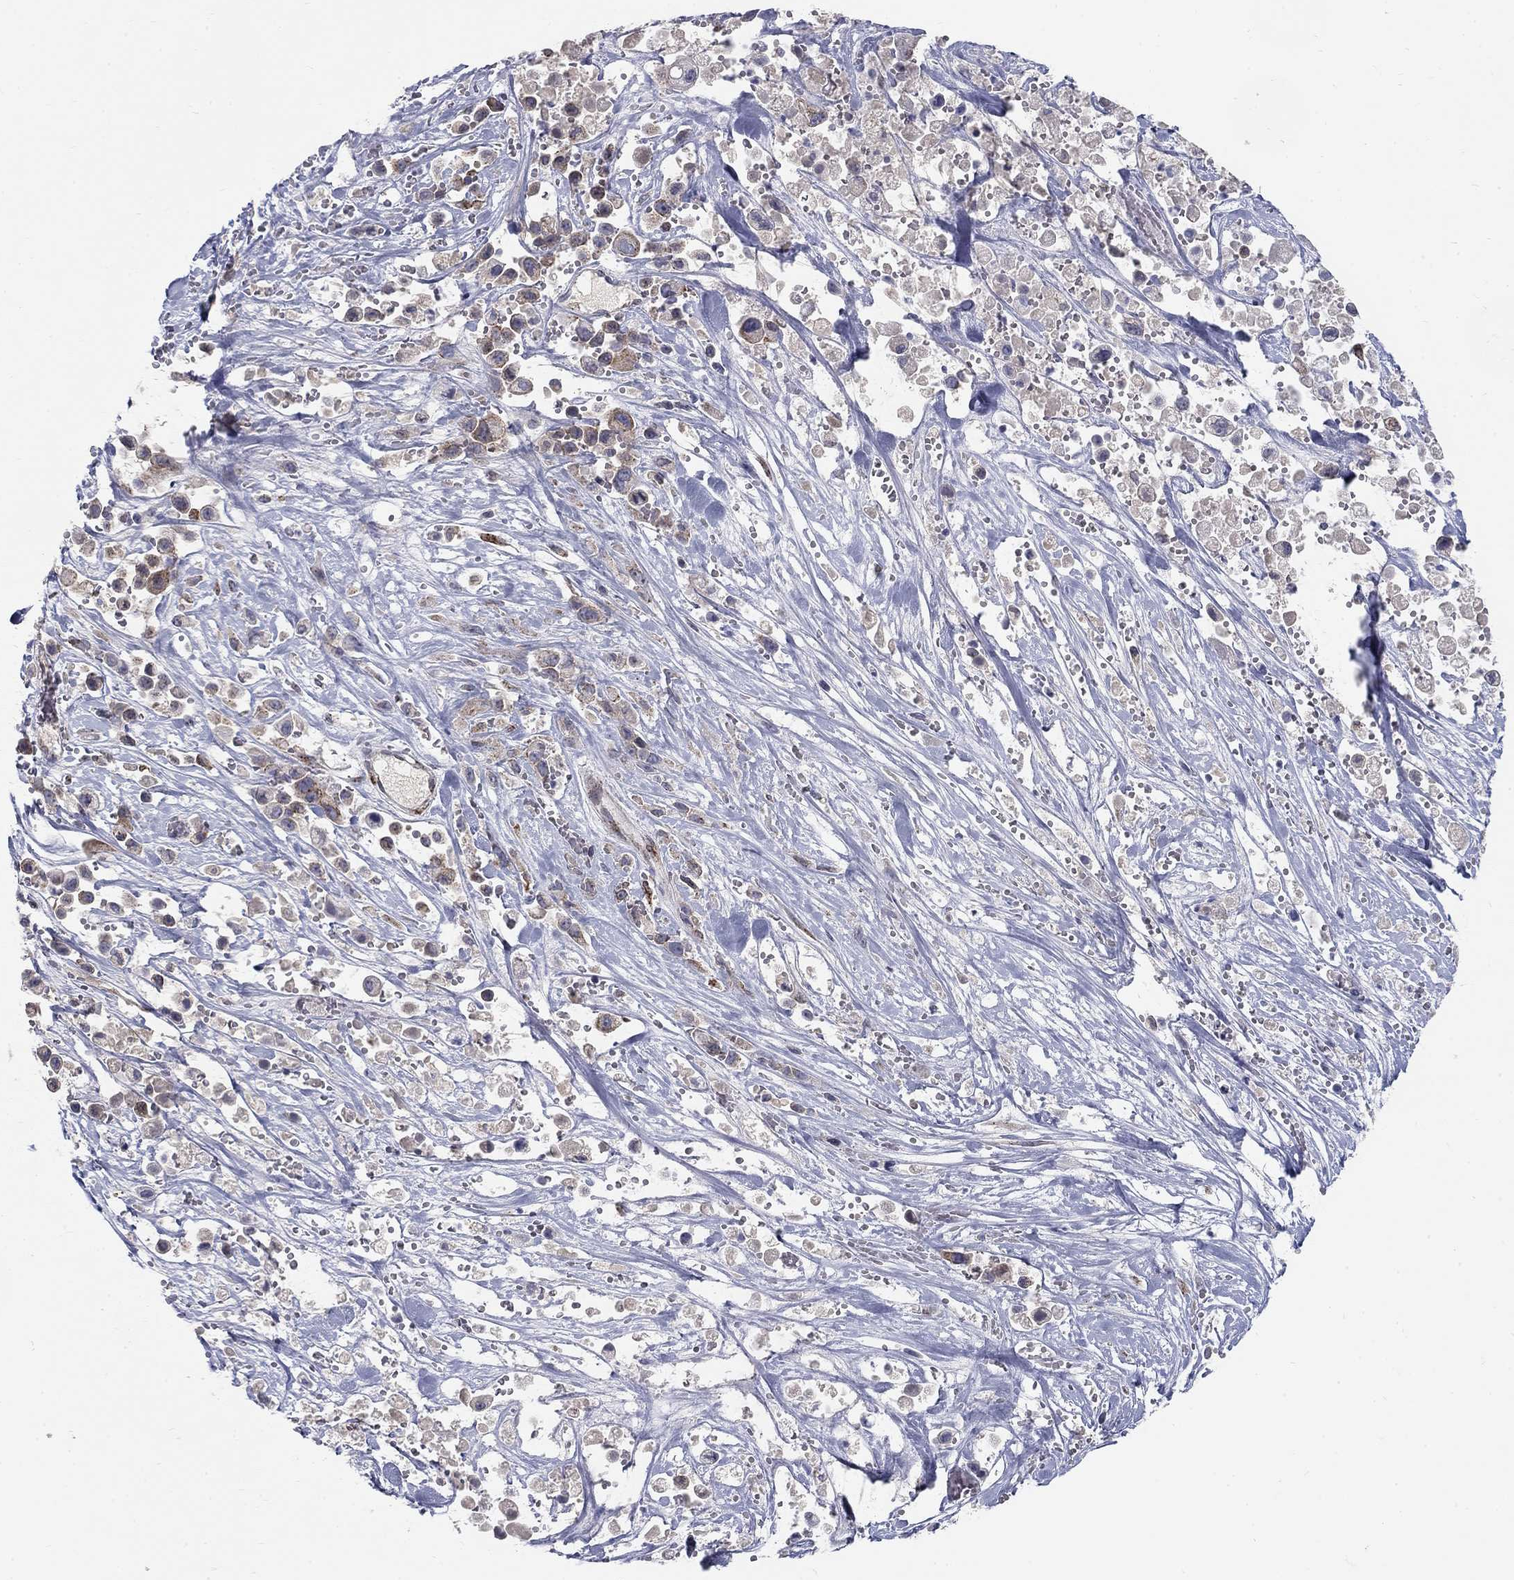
{"staining": {"intensity": "moderate", "quantity": "<25%", "location": "cytoplasmic/membranous"}, "tissue": "pancreatic cancer", "cell_type": "Tumor cells", "image_type": "cancer", "snomed": [{"axis": "morphology", "description": "Adenocarcinoma, NOS"}, {"axis": "topography", "description": "Pancreas"}], "caption": "Immunohistochemical staining of human pancreatic adenocarcinoma displays low levels of moderate cytoplasmic/membranous staining in approximately <25% of tumor cells. The protein is shown in brown color, while the nuclei are stained blue.", "gene": "PANK3", "patient": {"sex": "male", "age": 44}}